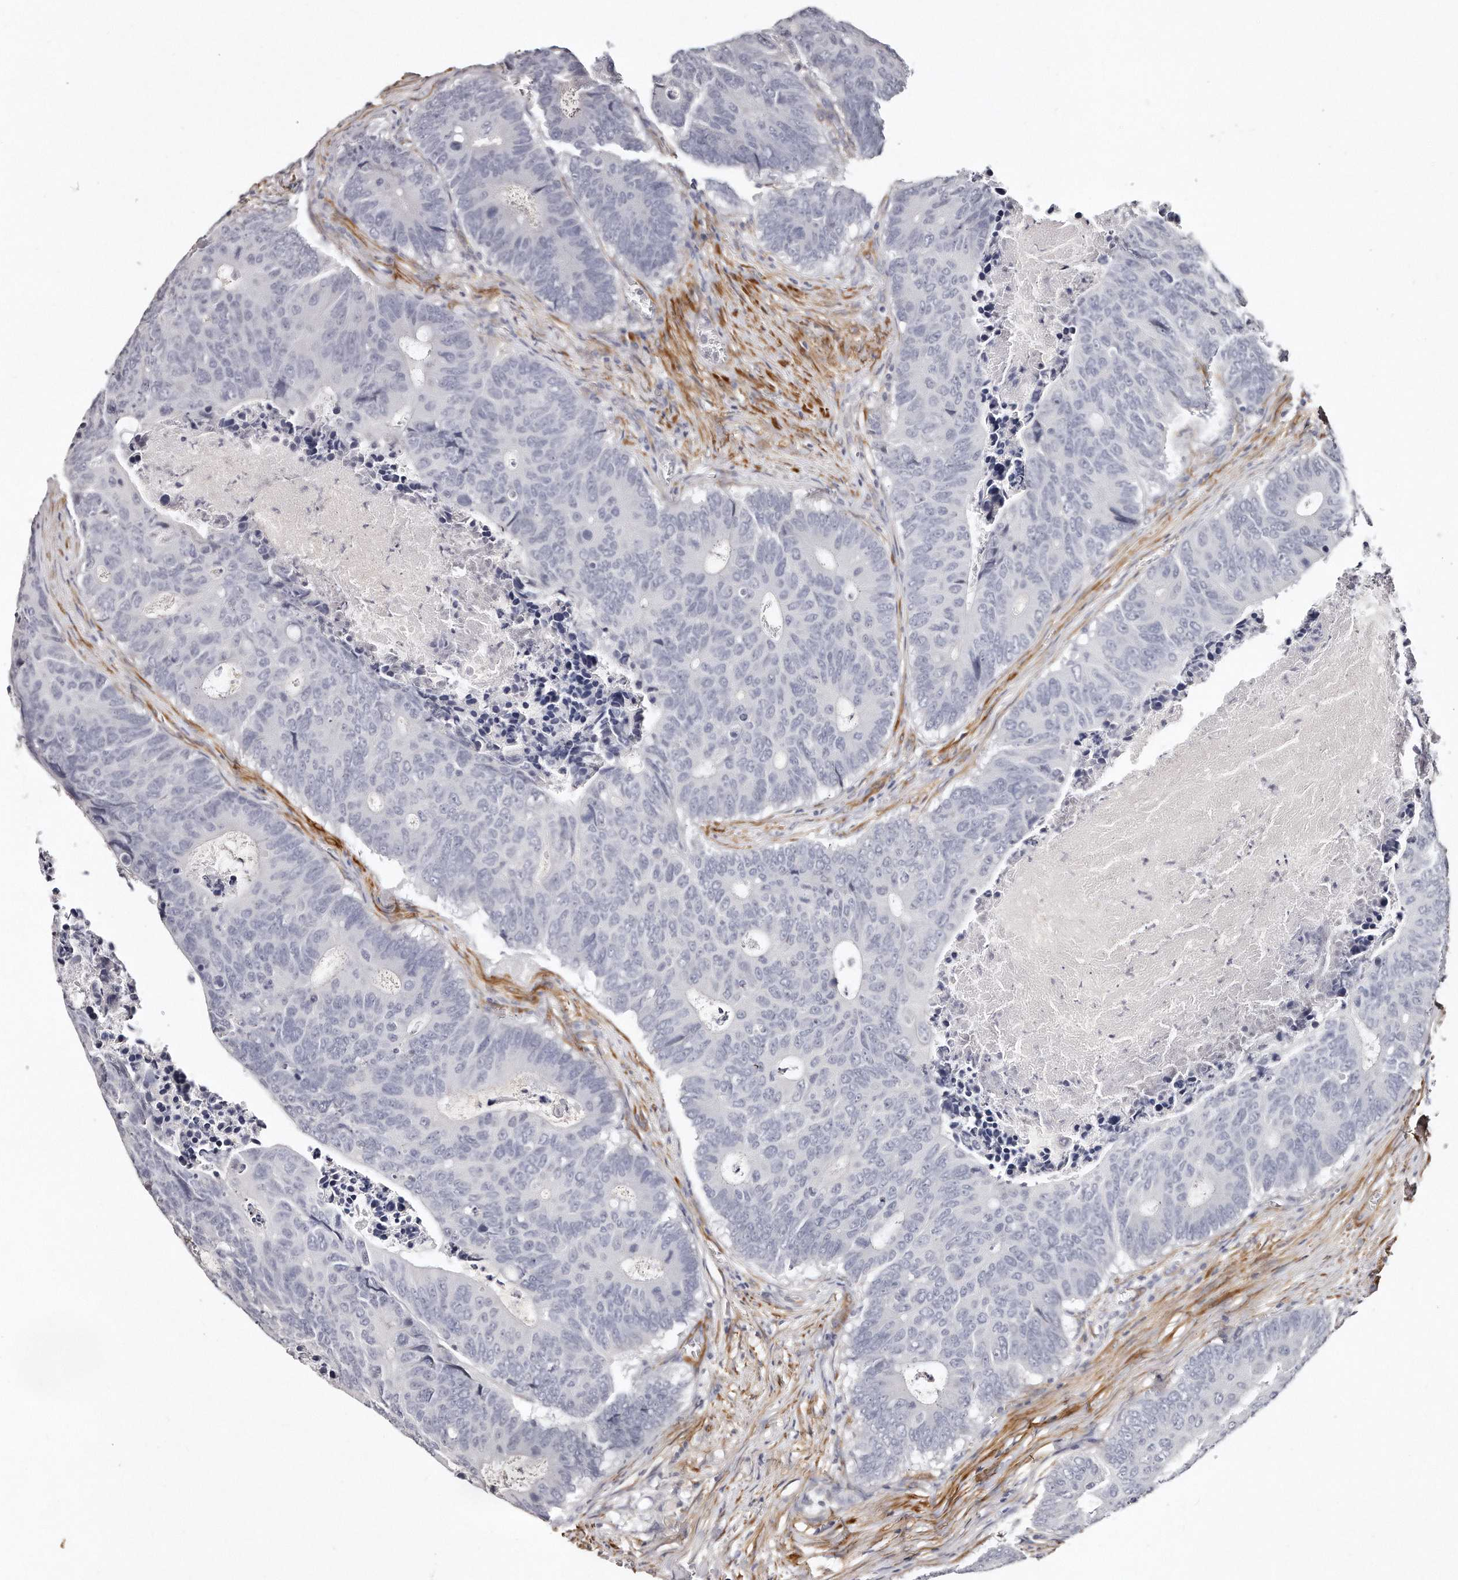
{"staining": {"intensity": "negative", "quantity": "none", "location": "none"}, "tissue": "colorectal cancer", "cell_type": "Tumor cells", "image_type": "cancer", "snomed": [{"axis": "morphology", "description": "Adenocarcinoma, NOS"}, {"axis": "topography", "description": "Colon"}], "caption": "Tumor cells show no significant protein expression in colorectal cancer (adenocarcinoma).", "gene": "LMOD1", "patient": {"sex": "male", "age": 87}}